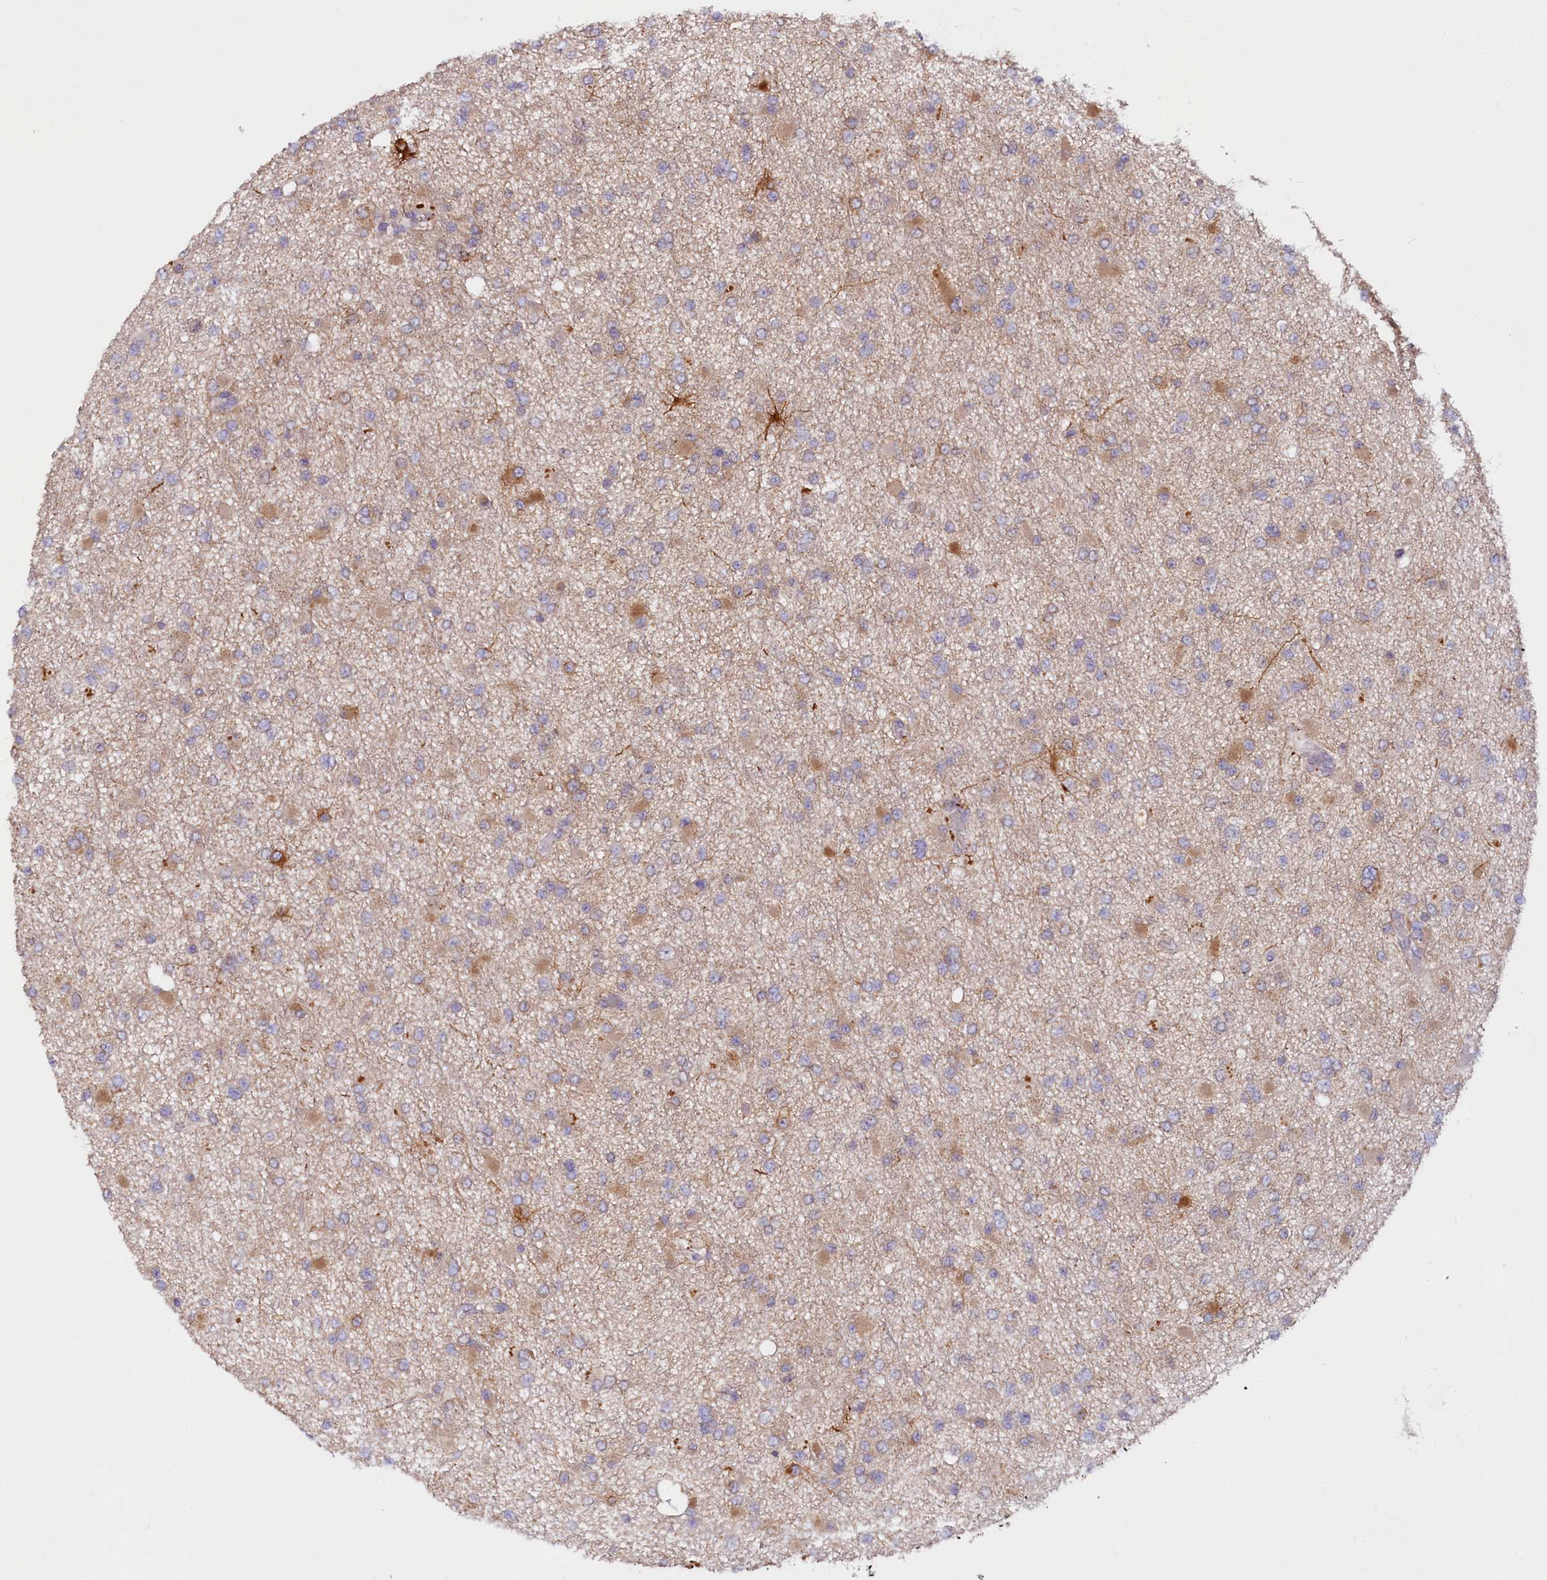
{"staining": {"intensity": "moderate", "quantity": "<25%", "location": "cytoplasmic/membranous"}, "tissue": "glioma", "cell_type": "Tumor cells", "image_type": "cancer", "snomed": [{"axis": "morphology", "description": "Glioma, malignant, Low grade"}, {"axis": "topography", "description": "Brain"}], "caption": "A micrograph of malignant glioma (low-grade) stained for a protein displays moderate cytoplasmic/membranous brown staining in tumor cells.", "gene": "ETFBKMT", "patient": {"sex": "female", "age": 22}}